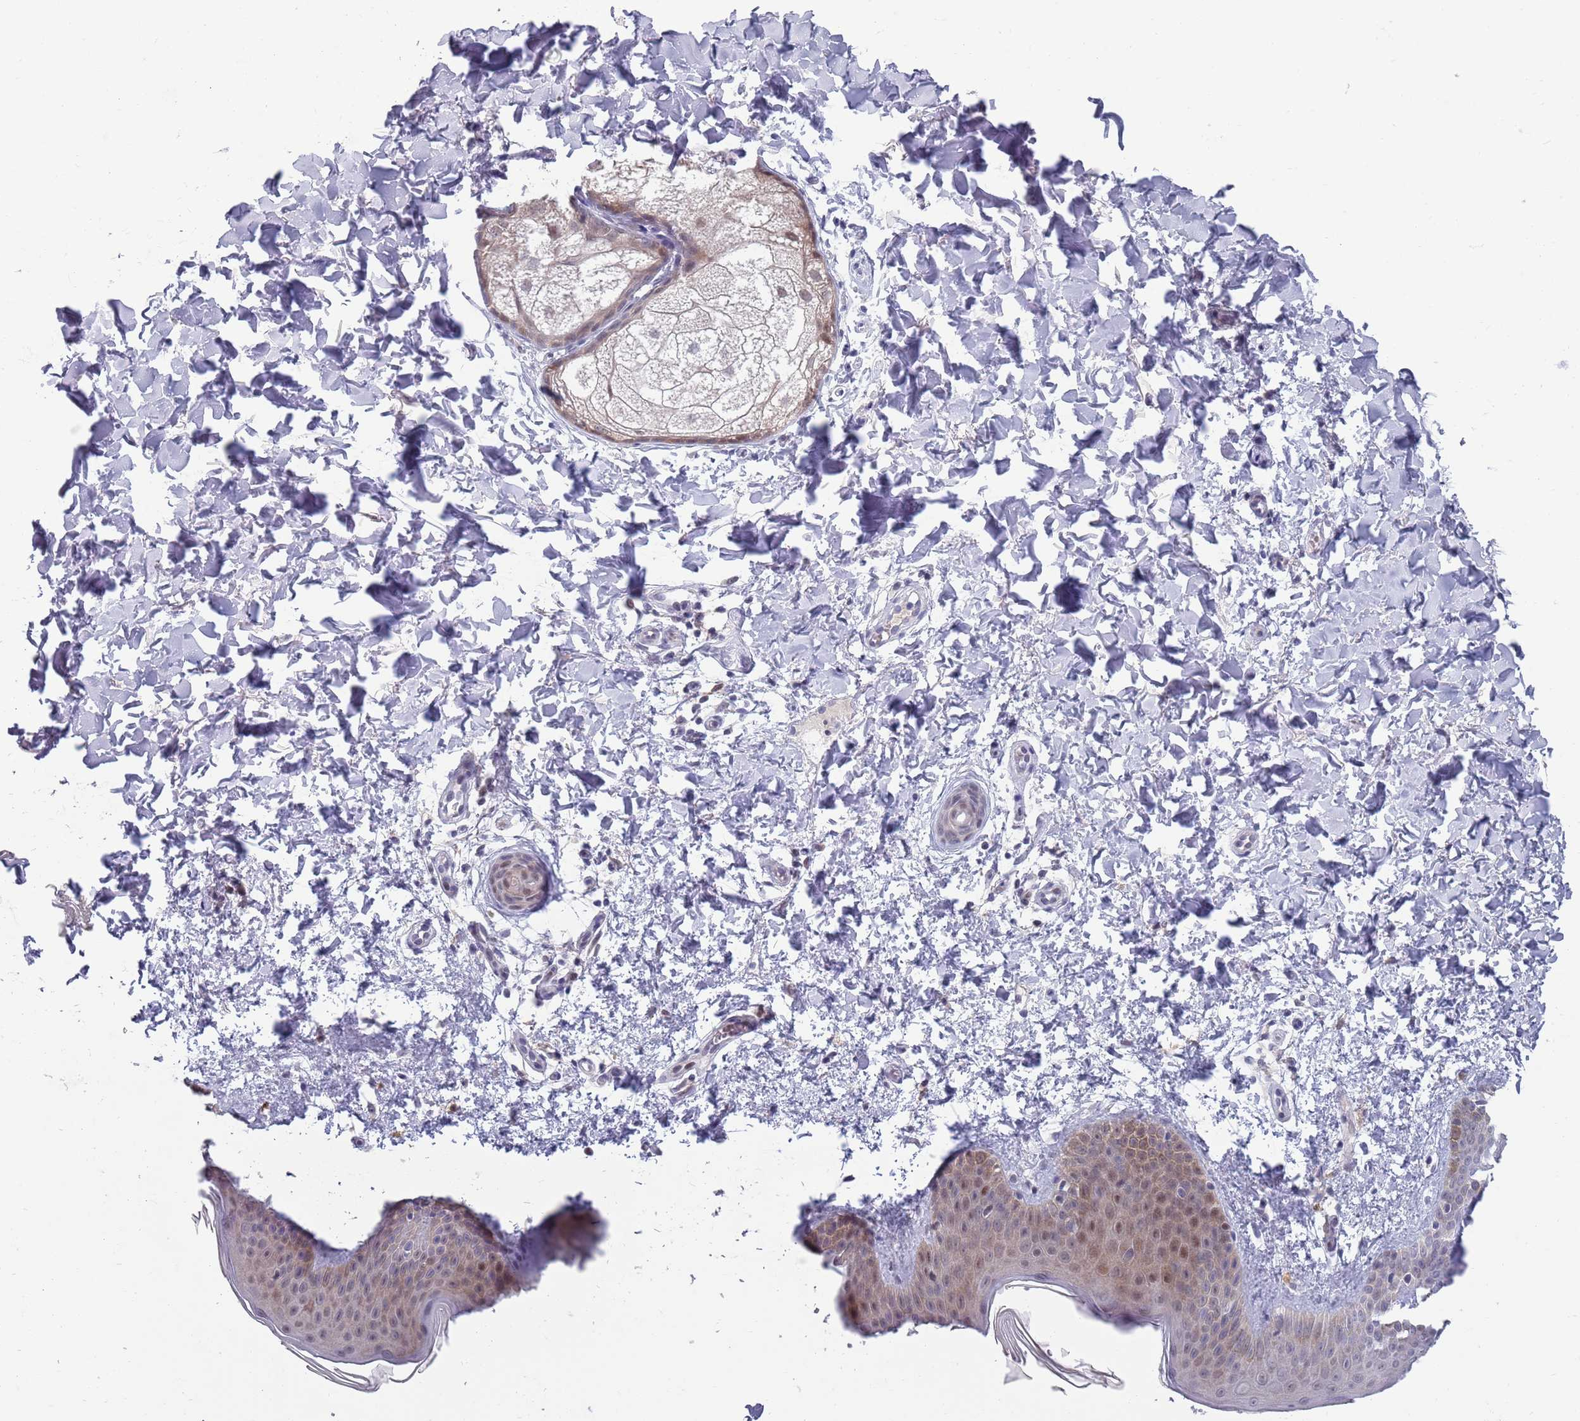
{"staining": {"intensity": "negative", "quantity": "none", "location": "none"}, "tissue": "skin", "cell_type": "Fibroblasts", "image_type": "normal", "snomed": [{"axis": "morphology", "description": "Normal tissue, NOS"}, {"axis": "topography", "description": "Skin"}], "caption": "Photomicrograph shows no significant protein staining in fibroblasts of unremarkable skin.", "gene": "CLNS1A", "patient": {"sex": "male", "age": 36}}